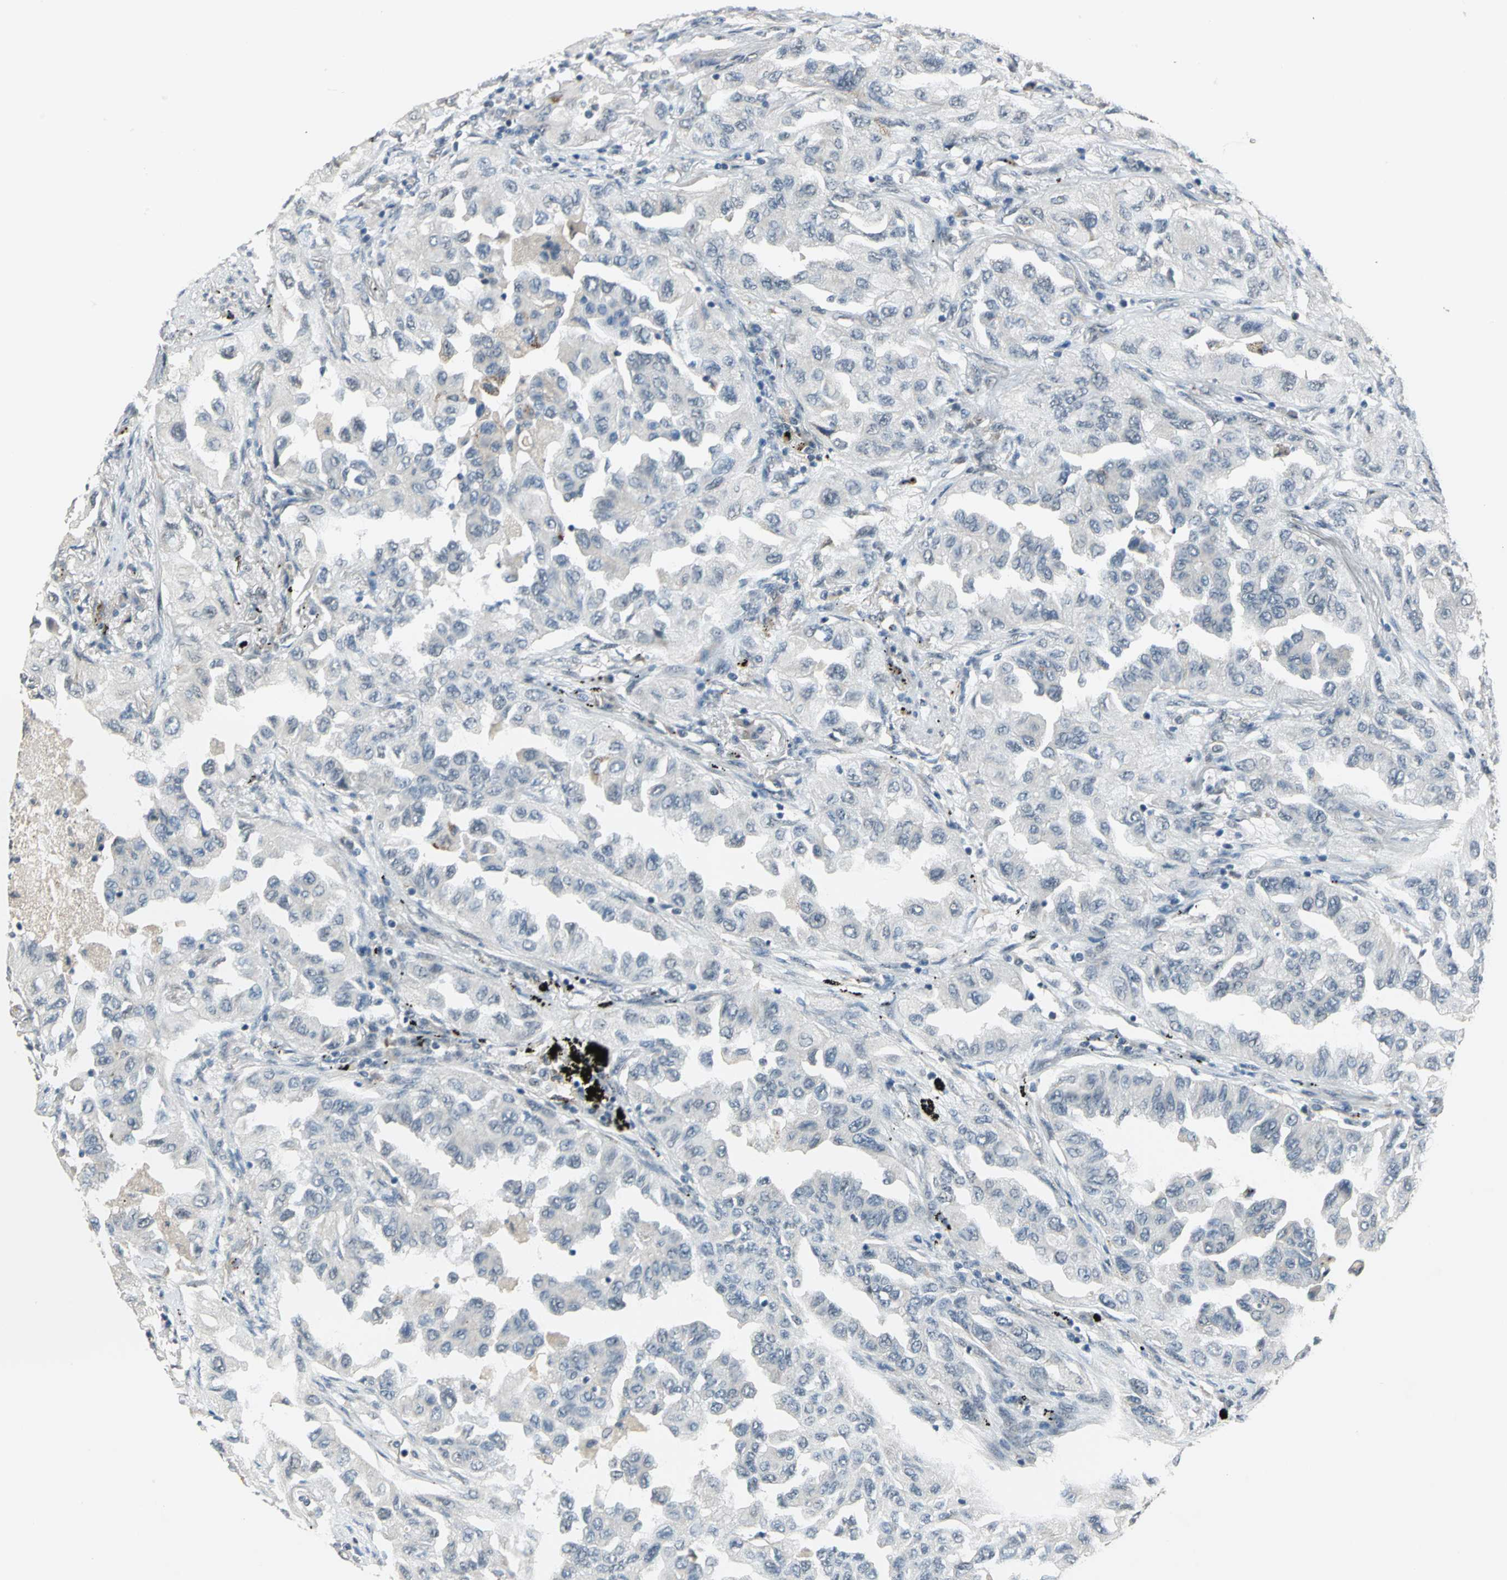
{"staining": {"intensity": "negative", "quantity": "none", "location": "none"}, "tissue": "lung cancer", "cell_type": "Tumor cells", "image_type": "cancer", "snomed": [{"axis": "morphology", "description": "Adenocarcinoma, NOS"}, {"axis": "topography", "description": "Lung"}], "caption": "Tumor cells are negative for protein expression in human lung cancer (adenocarcinoma).", "gene": "ELF2", "patient": {"sex": "female", "age": 65}}